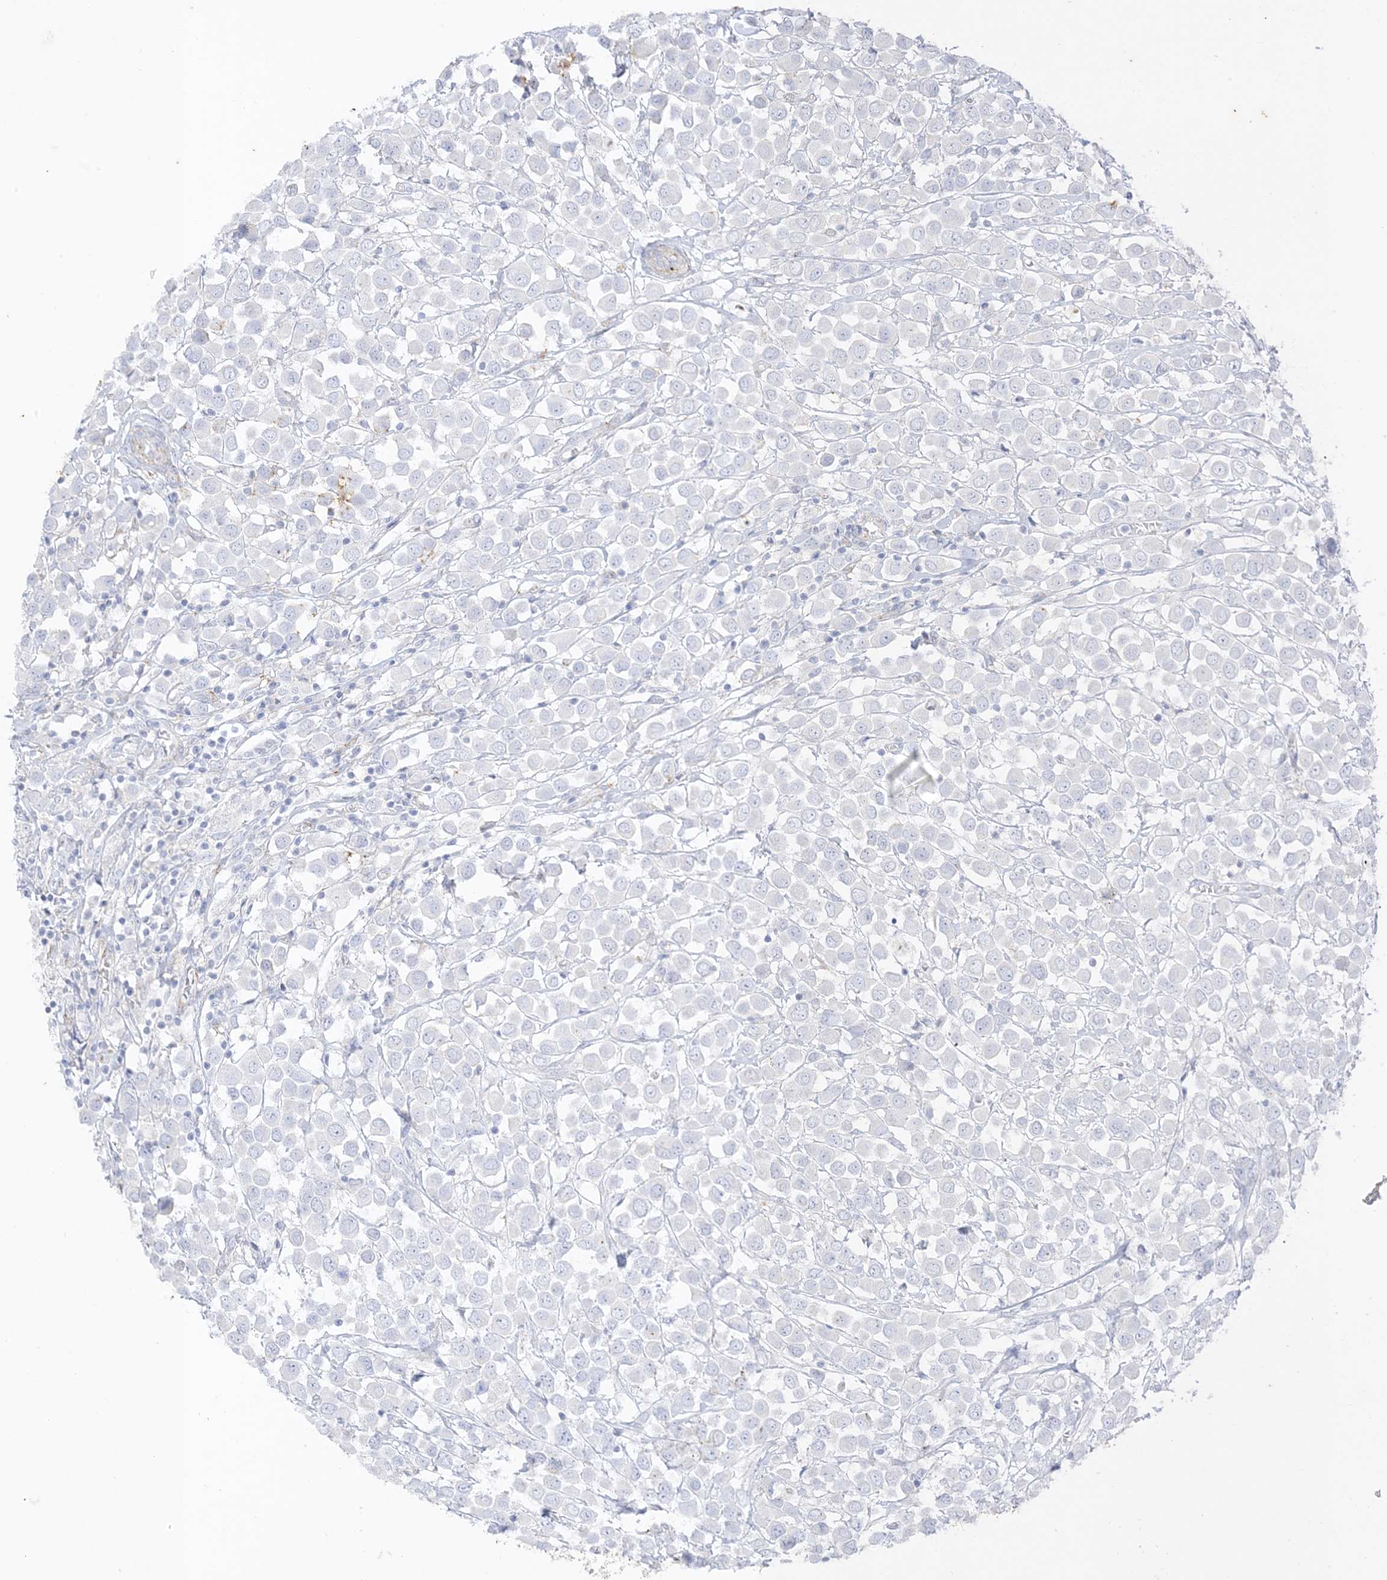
{"staining": {"intensity": "negative", "quantity": "none", "location": "none"}, "tissue": "breast cancer", "cell_type": "Tumor cells", "image_type": "cancer", "snomed": [{"axis": "morphology", "description": "Duct carcinoma"}, {"axis": "topography", "description": "Breast"}], "caption": "The immunohistochemistry (IHC) photomicrograph has no significant expression in tumor cells of breast invasive ductal carcinoma tissue.", "gene": "RAC1", "patient": {"sex": "female", "age": 61}}